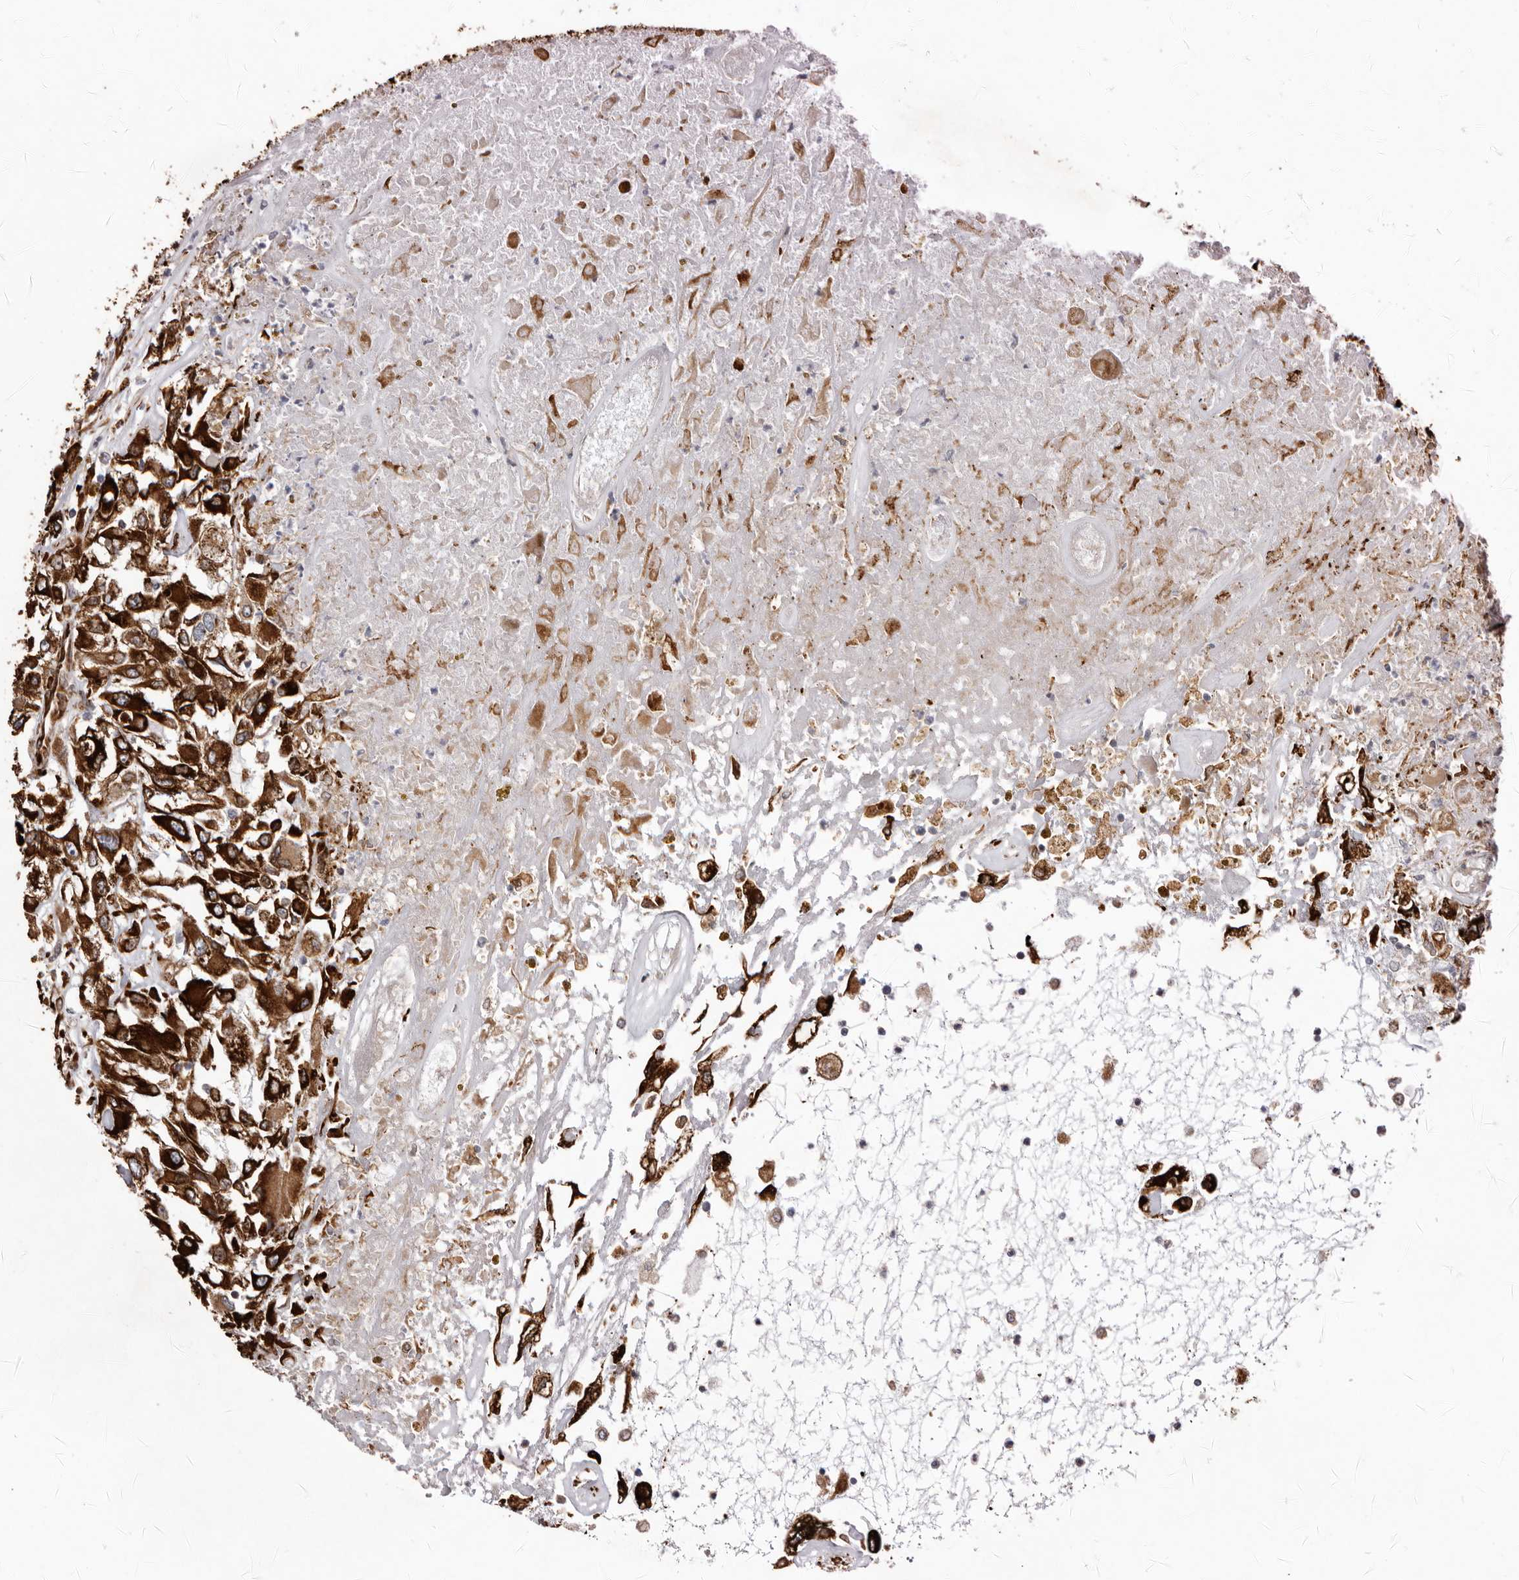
{"staining": {"intensity": "strong", "quantity": ">75%", "location": "cytoplasmic/membranous"}, "tissue": "renal cancer", "cell_type": "Tumor cells", "image_type": "cancer", "snomed": [{"axis": "morphology", "description": "Adenocarcinoma, NOS"}, {"axis": "topography", "description": "Kidney"}], "caption": "Human renal cancer stained with a protein marker reveals strong staining in tumor cells.", "gene": "WDTC1", "patient": {"sex": "female", "age": 52}}